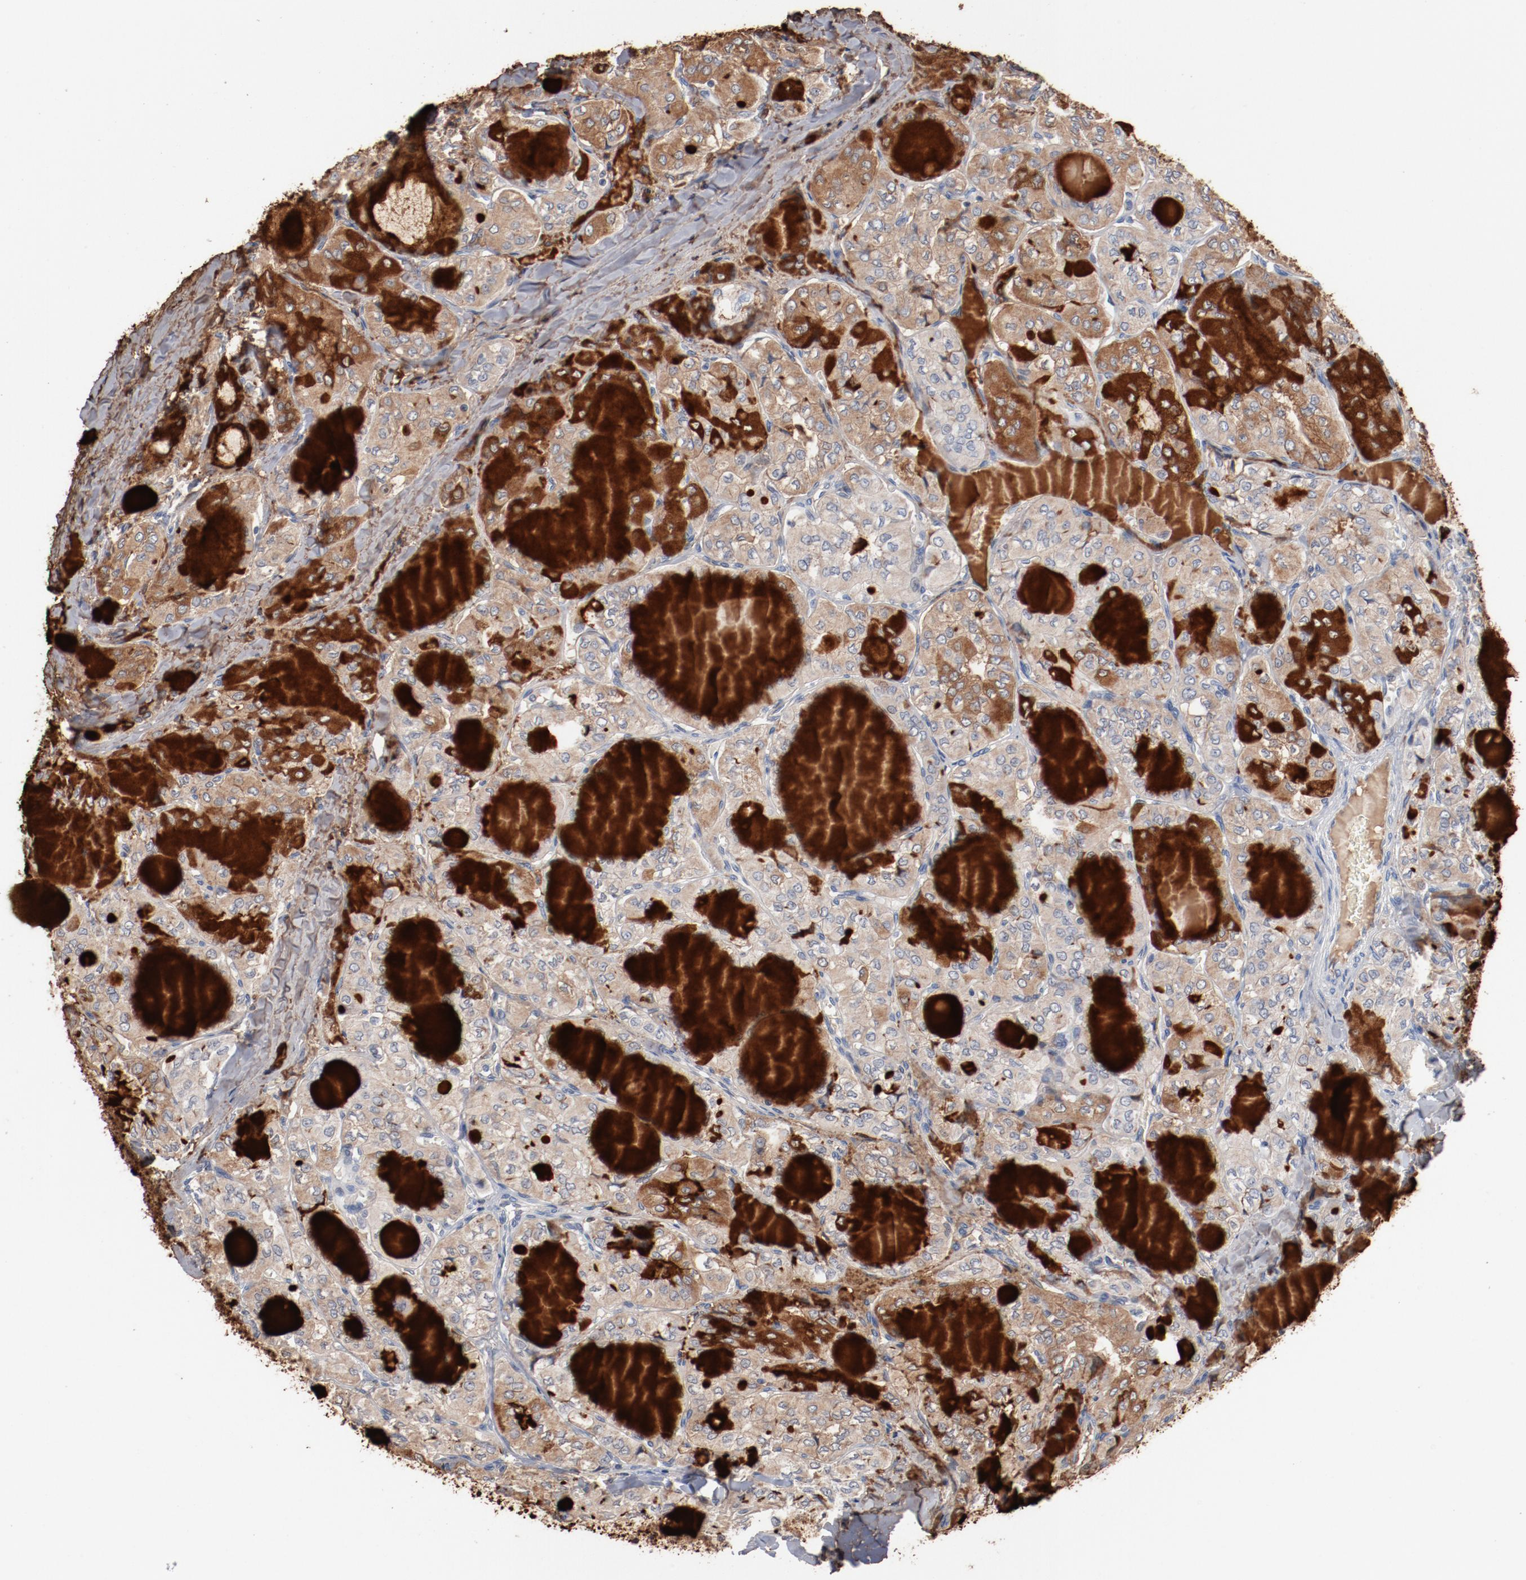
{"staining": {"intensity": "negative", "quantity": "none", "location": "none"}, "tissue": "thyroid cancer", "cell_type": "Tumor cells", "image_type": "cancer", "snomed": [{"axis": "morphology", "description": "Papillary adenocarcinoma, NOS"}, {"axis": "topography", "description": "Thyroid gland"}], "caption": "An immunohistochemistry photomicrograph of papillary adenocarcinoma (thyroid) is shown. There is no staining in tumor cells of papillary adenocarcinoma (thyroid). (Immunohistochemistry (ihc), brightfield microscopy, high magnification).", "gene": "ERICH1", "patient": {"sex": "male", "age": 20}}